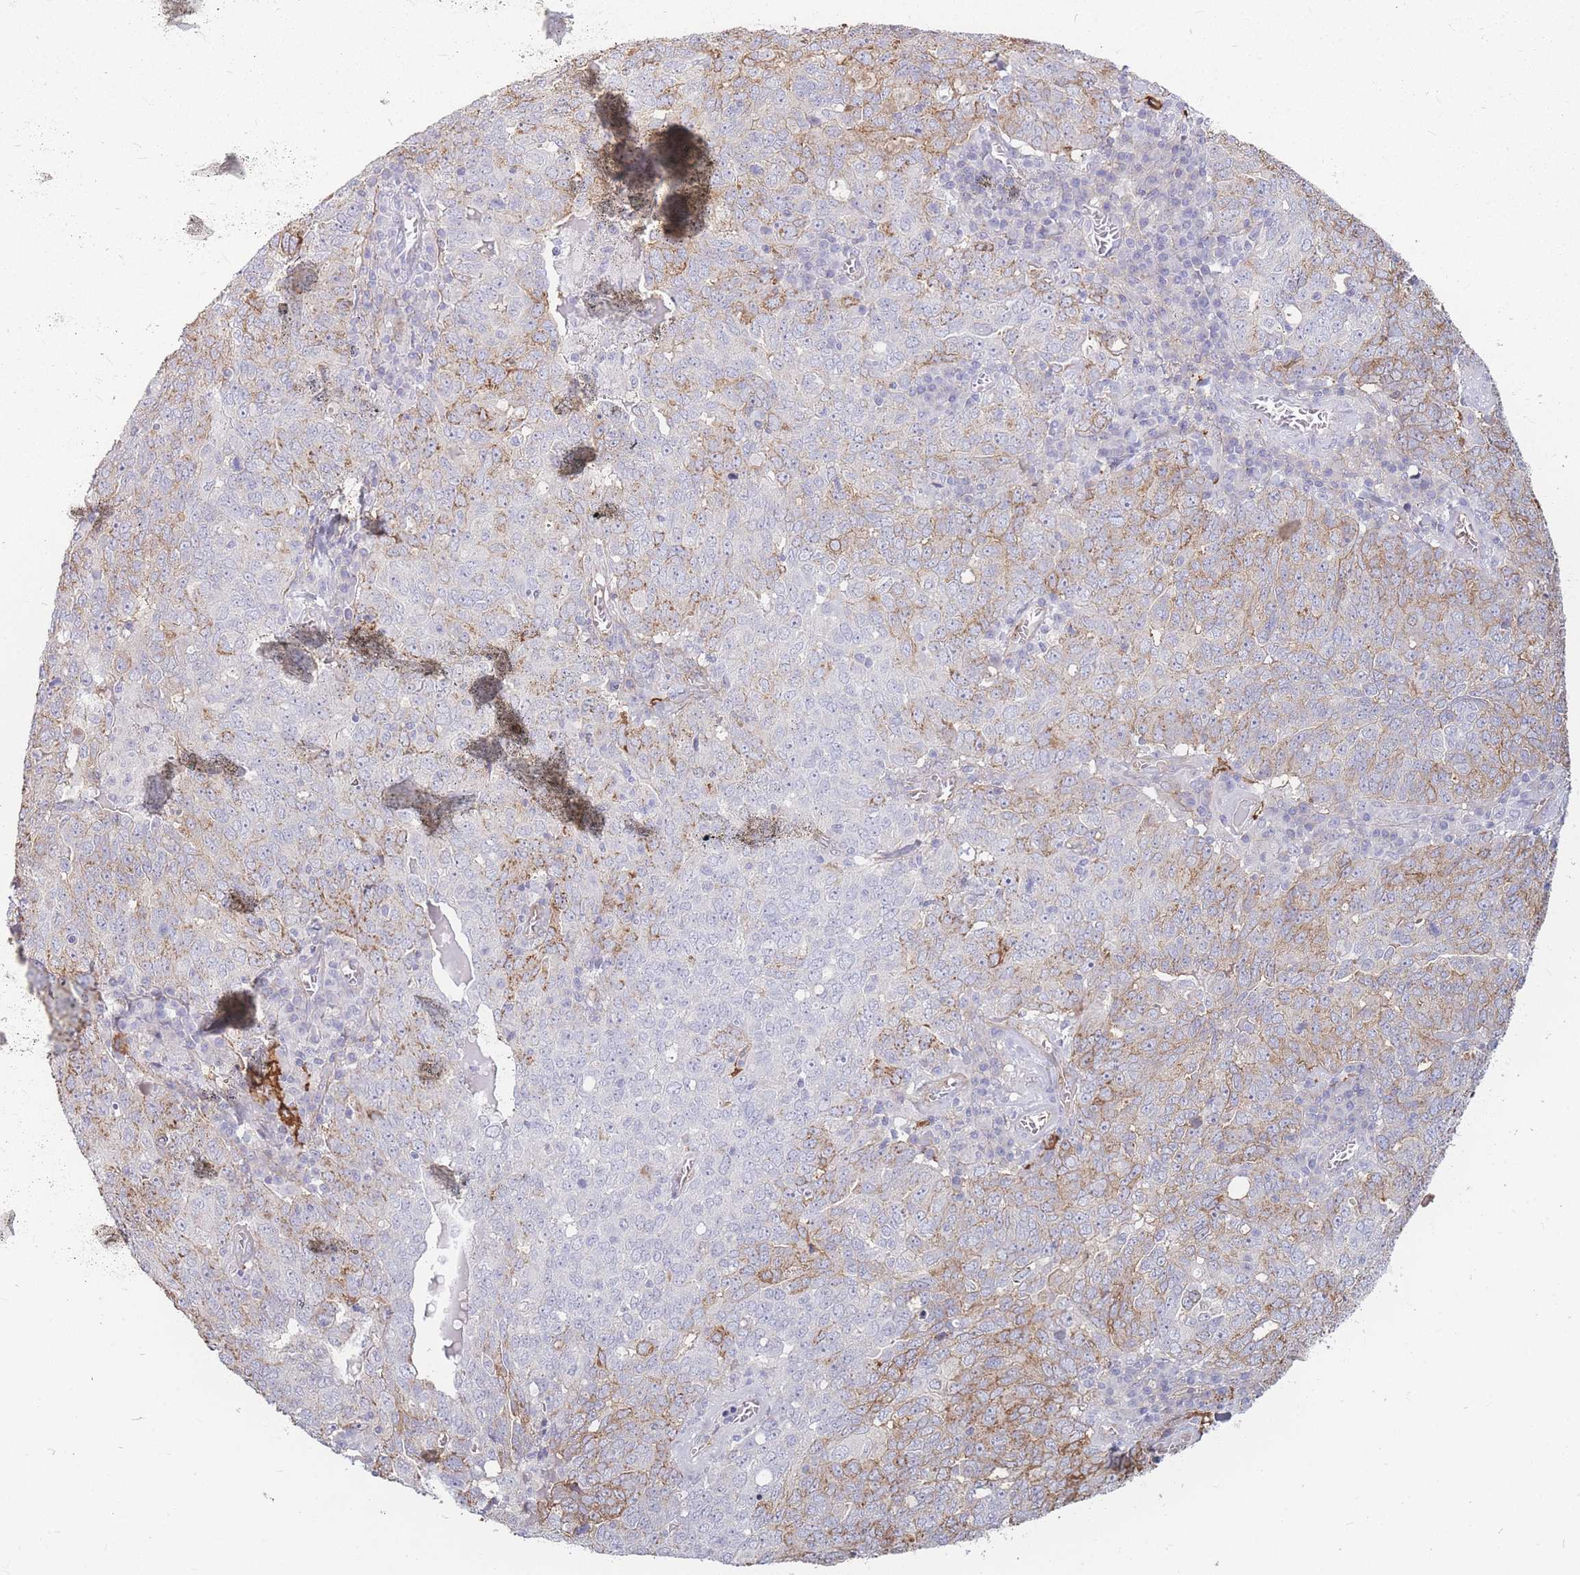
{"staining": {"intensity": "weak", "quantity": "25%-75%", "location": "cytoplasmic/membranous"}, "tissue": "ovarian cancer", "cell_type": "Tumor cells", "image_type": "cancer", "snomed": [{"axis": "morphology", "description": "Carcinoma, endometroid"}, {"axis": "topography", "description": "Ovary"}], "caption": "The histopathology image displays staining of ovarian cancer (endometroid carcinoma), revealing weak cytoplasmic/membranous protein staining (brown color) within tumor cells. (brown staining indicates protein expression, while blue staining denotes nuclei).", "gene": "GNA11", "patient": {"sex": "female", "age": 62}}